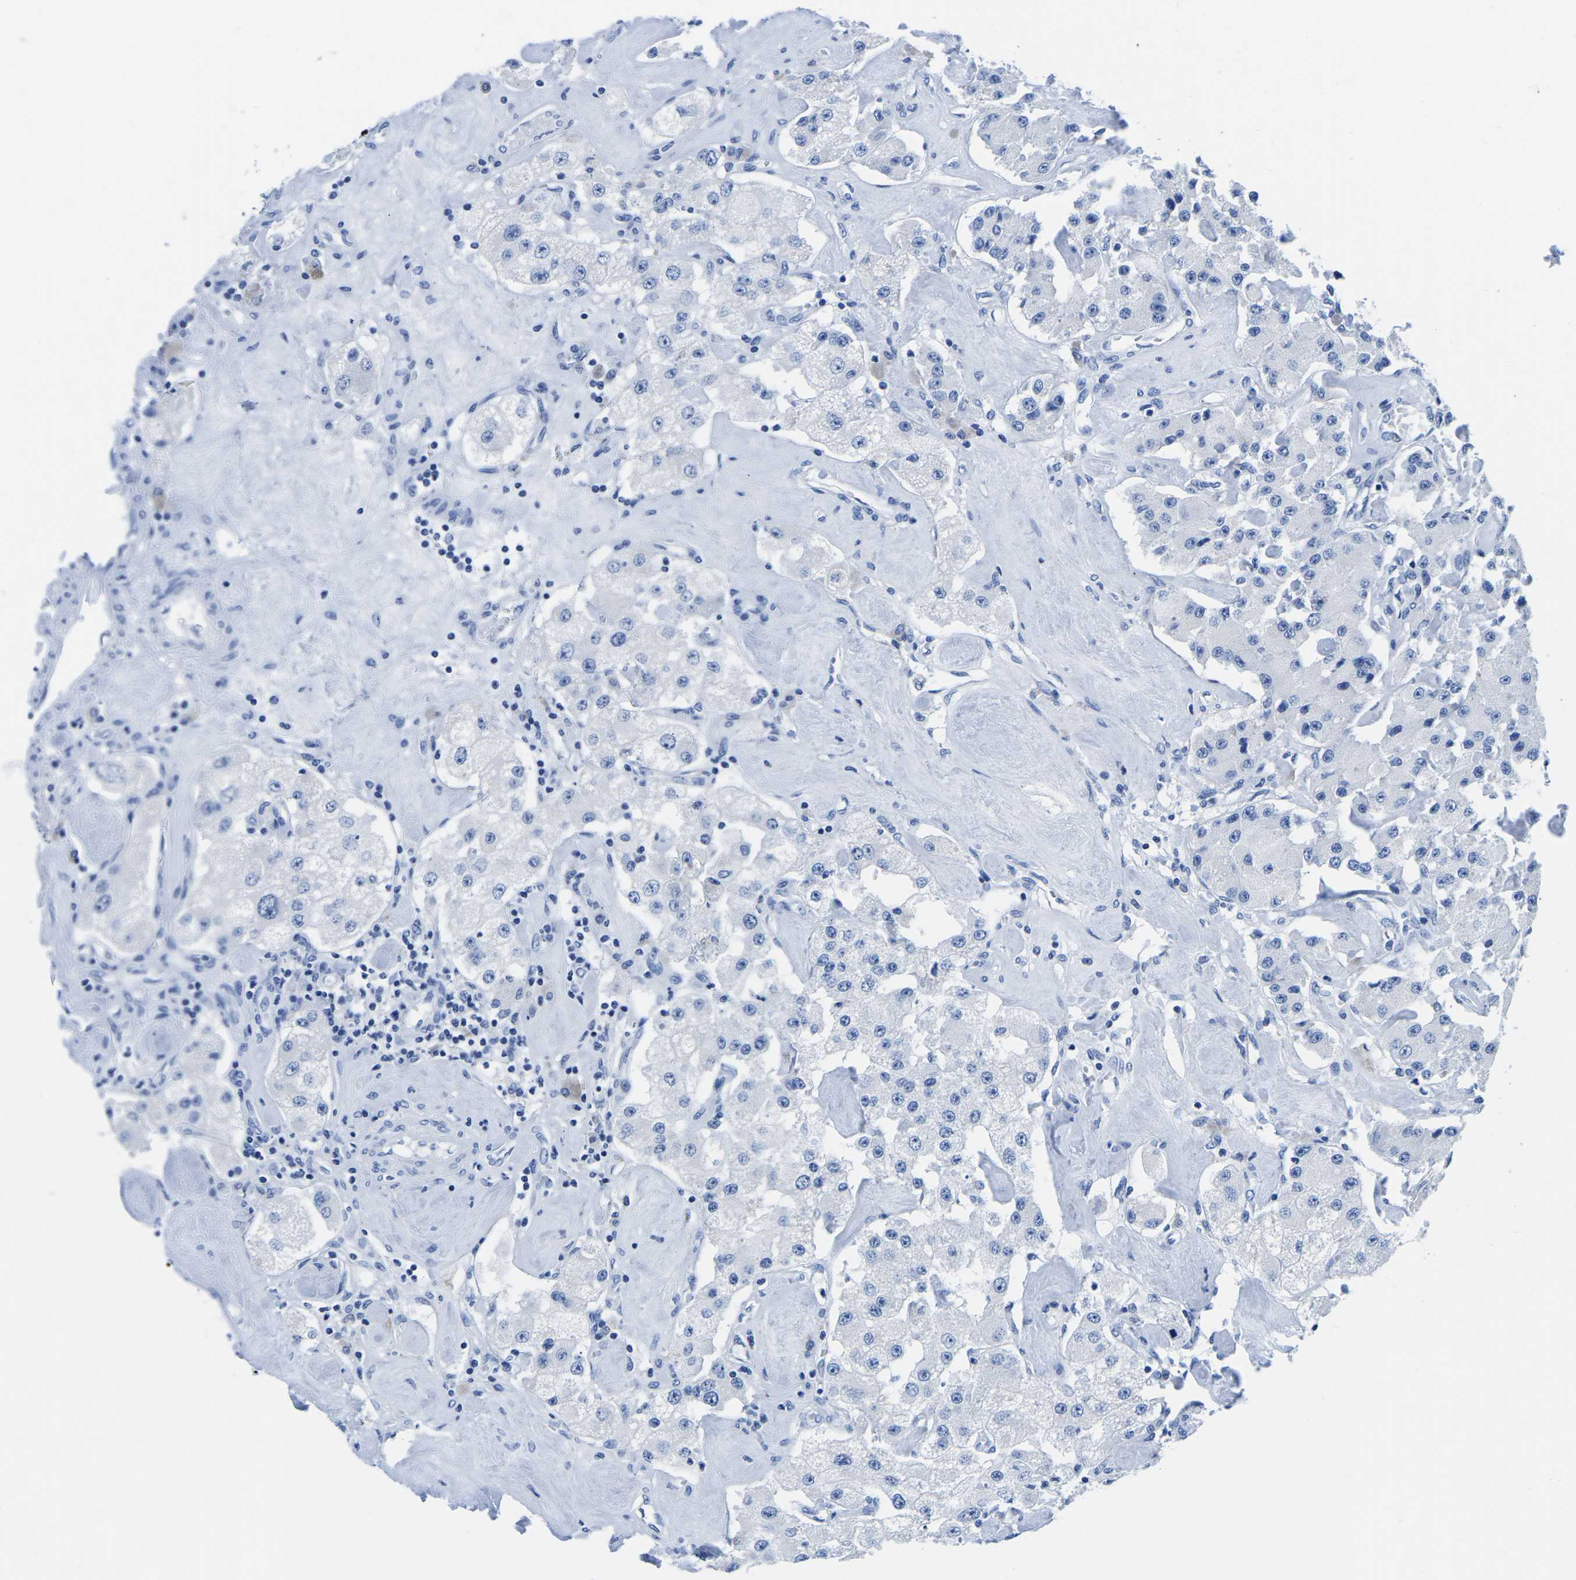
{"staining": {"intensity": "negative", "quantity": "none", "location": "none"}, "tissue": "carcinoid", "cell_type": "Tumor cells", "image_type": "cancer", "snomed": [{"axis": "morphology", "description": "Carcinoid, malignant, NOS"}, {"axis": "topography", "description": "Pancreas"}], "caption": "This is an immunohistochemistry (IHC) histopathology image of malignant carcinoid. There is no positivity in tumor cells.", "gene": "CYP1A2", "patient": {"sex": "male", "age": 41}}